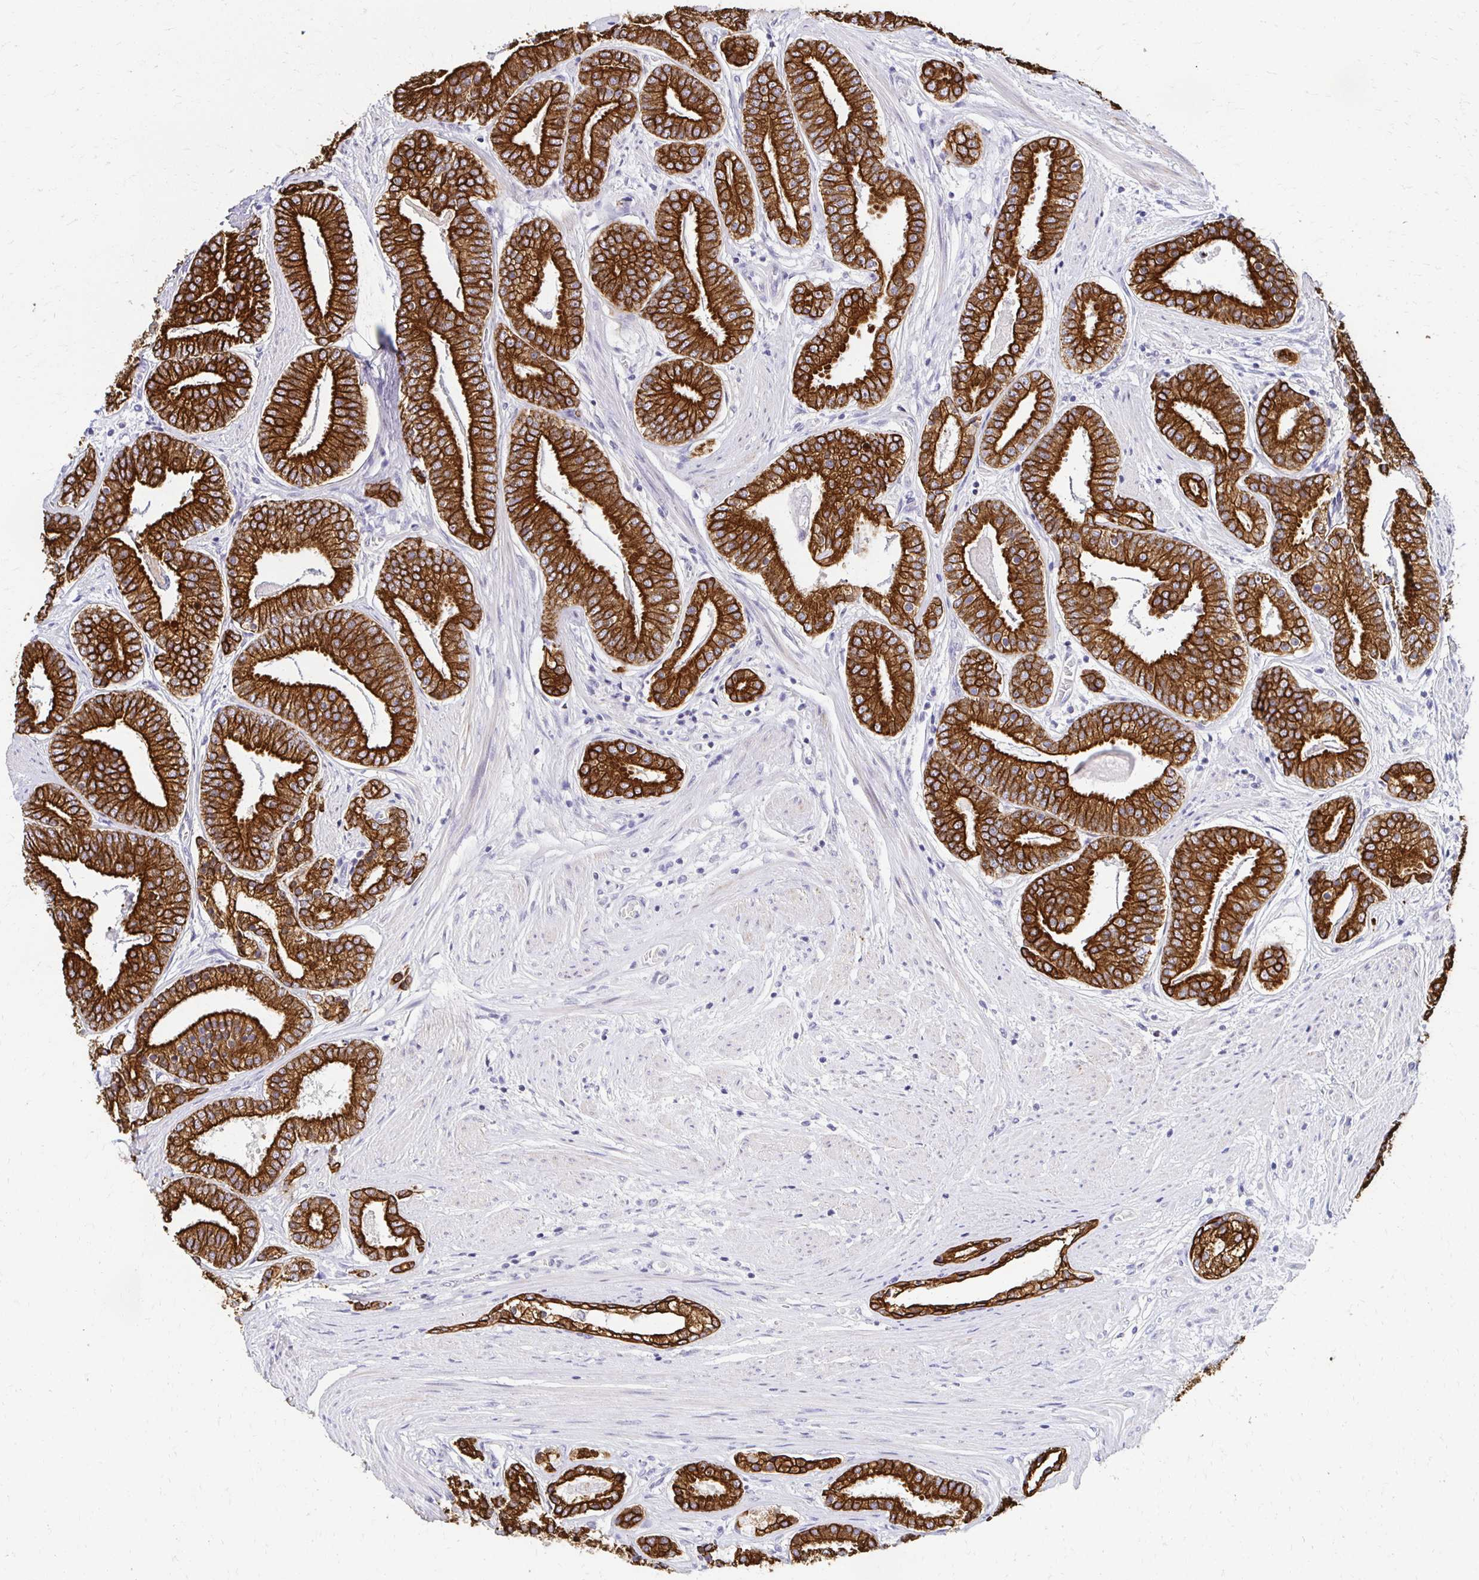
{"staining": {"intensity": "strong", "quantity": ">75%", "location": "cytoplasmic/membranous"}, "tissue": "prostate cancer", "cell_type": "Tumor cells", "image_type": "cancer", "snomed": [{"axis": "morphology", "description": "Adenocarcinoma, High grade"}, {"axis": "topography", "description": "Prostate"}], "caption": "Immunohistochemical staining of prostate cancer (high-grade adenocarcinoma) exhibits strong cytoplasmic/membranous protein staining in about >75% of tumor cells.", "gene": "C1QTNF2", "patient": {"sex": "male", "age": 63}}